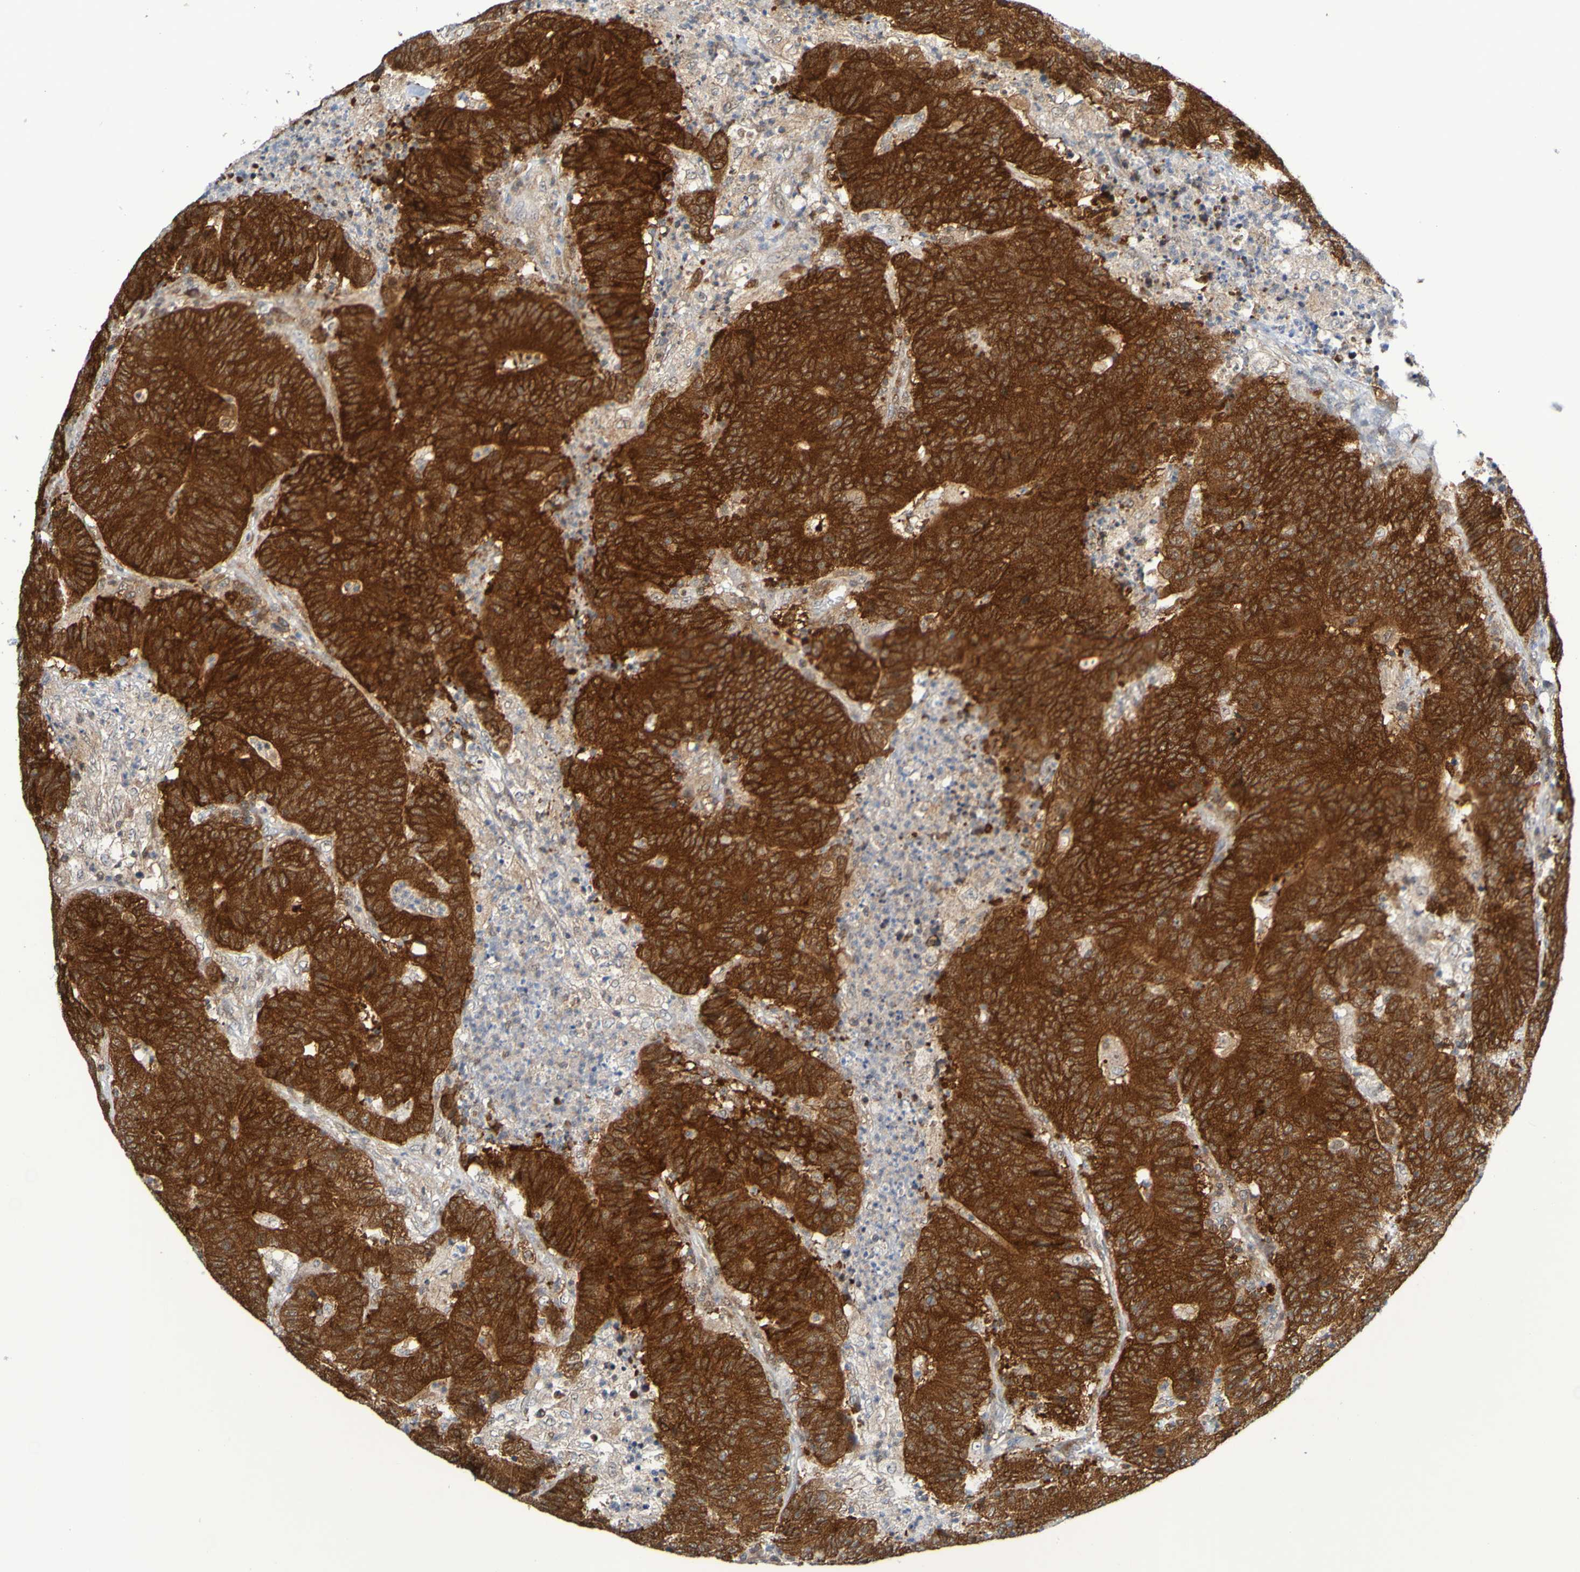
{"staining": {"intensity": "strong", "quantity": ">75%", "location": "cytoplasmic/membranous"}, "tissue": "colorectal cancer", "cell_type": "Tumor cells", "image_type": "cancer", "snomed": [{"axis": "morphology", "description": "Normal tissue, NOS"}, {"axis": "morphology", "description": "Adenocarcinoma, NOS"}, {"axis": "topography", "description": "Colon"}], "caption": "A photomicrograph of human colorectal adenocarcinoma stained for a protein reveals strong cytoplasmic/membranous brown staining in tumor cells.", "gene": "ATIC", "patient": {"sex": "female", "age": 75}}